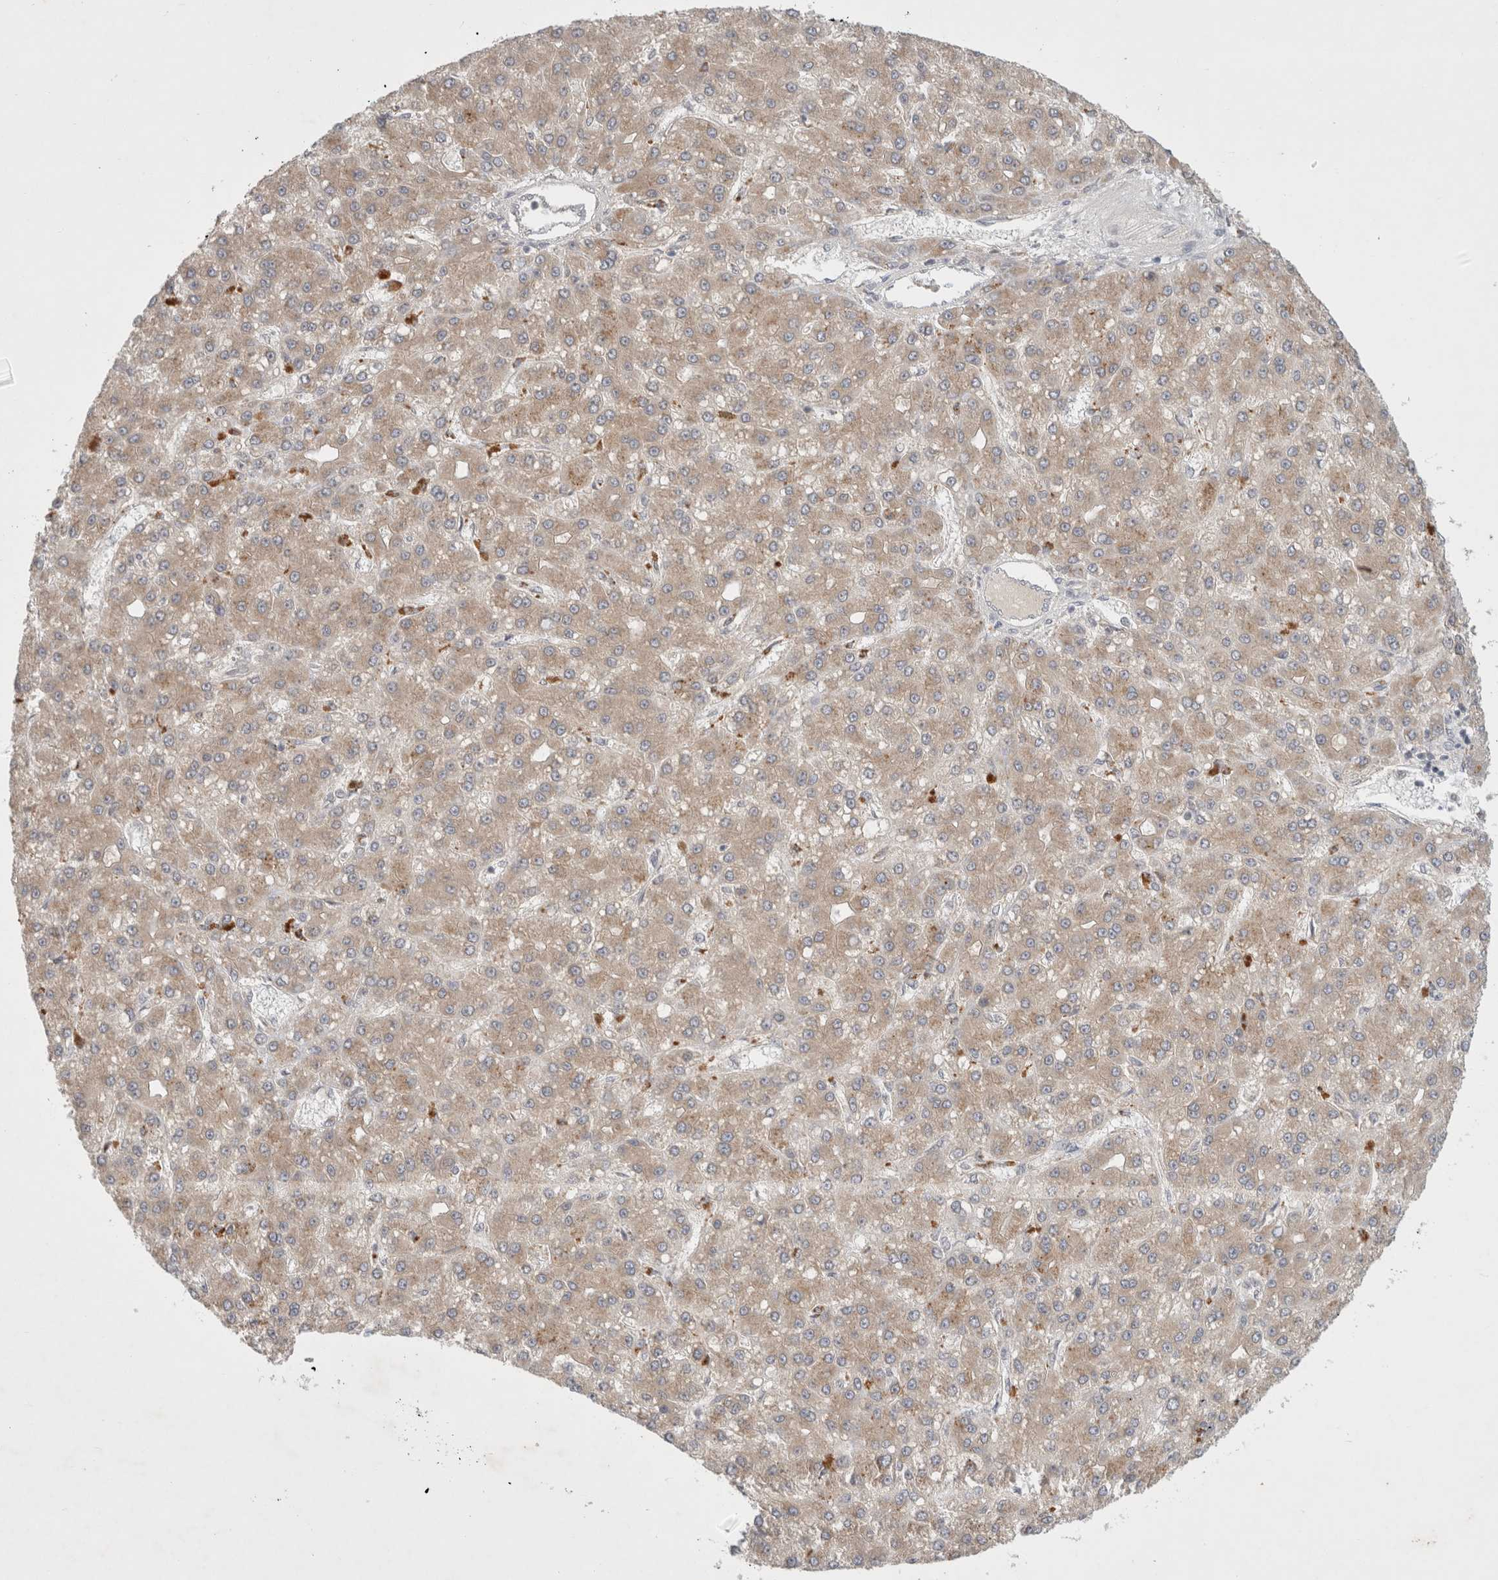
{"staining": {"intensity": "weak", "quantity": ">75%", "location": "cytoplasmic/membranous"}, "tissue": "liver cancer", "cell_type": "Tumor cells", "image_type": "cancer", "snomed": [{"axis": "morphology", "description": "Carcinoma, Hepatocellular, NOS"}, {"axis": "topography", "description": "Liver"}], "caption": "A brown stain shows weak cytoplasmic/membranous expression of a protein in human liver cancer tumor cells. (DAB = brown stain, brightfield microscopy at high magnification).", "gene": "FBXO42", "patient": {"sex": "male", "age": 67}}